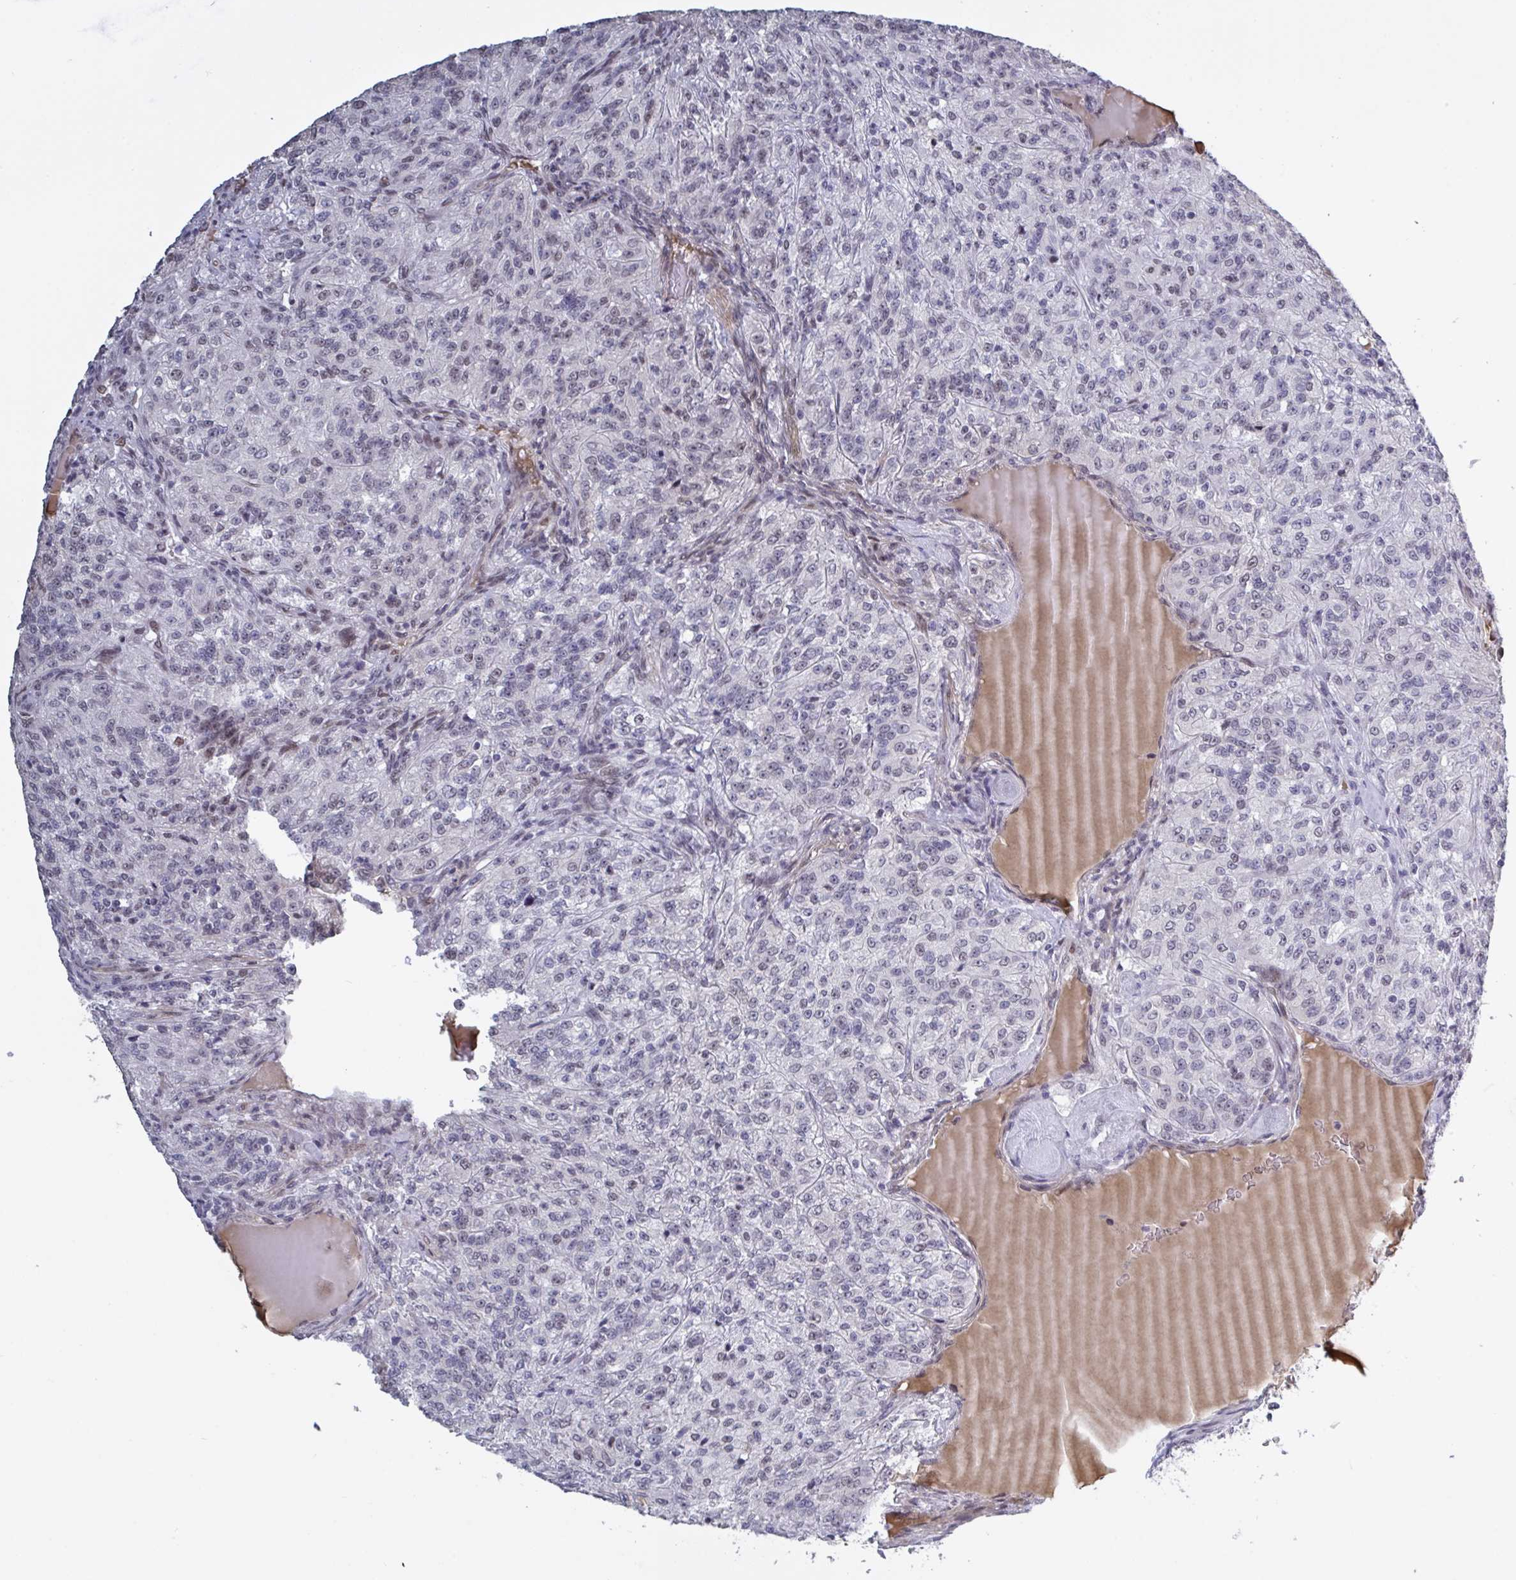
{"staining": {"intensity": "weak", "quantity": "25%-75%", "location": "nuclear"}, "tissue": "renal cancer", "cell_type": "Tumor cells", "image_type": "cancer", "snomed": [{"axis": "morphology", "description": "Adenocarcinoma, NOS"}, {"axis": "topography", "description": "Kidney"}], "caption": "Immunohistochemical staining of human renal cancer (adenocarcinoma) displays low levels of weak nuclear staining in about 25%-75% of tumor cells. (DAB (3,3'-diaminobenzidine) = brown stain, brightfield microscopy at high magnification).", "gene": "BCL7B", "patient": {"sex": "female", "age": 63}}